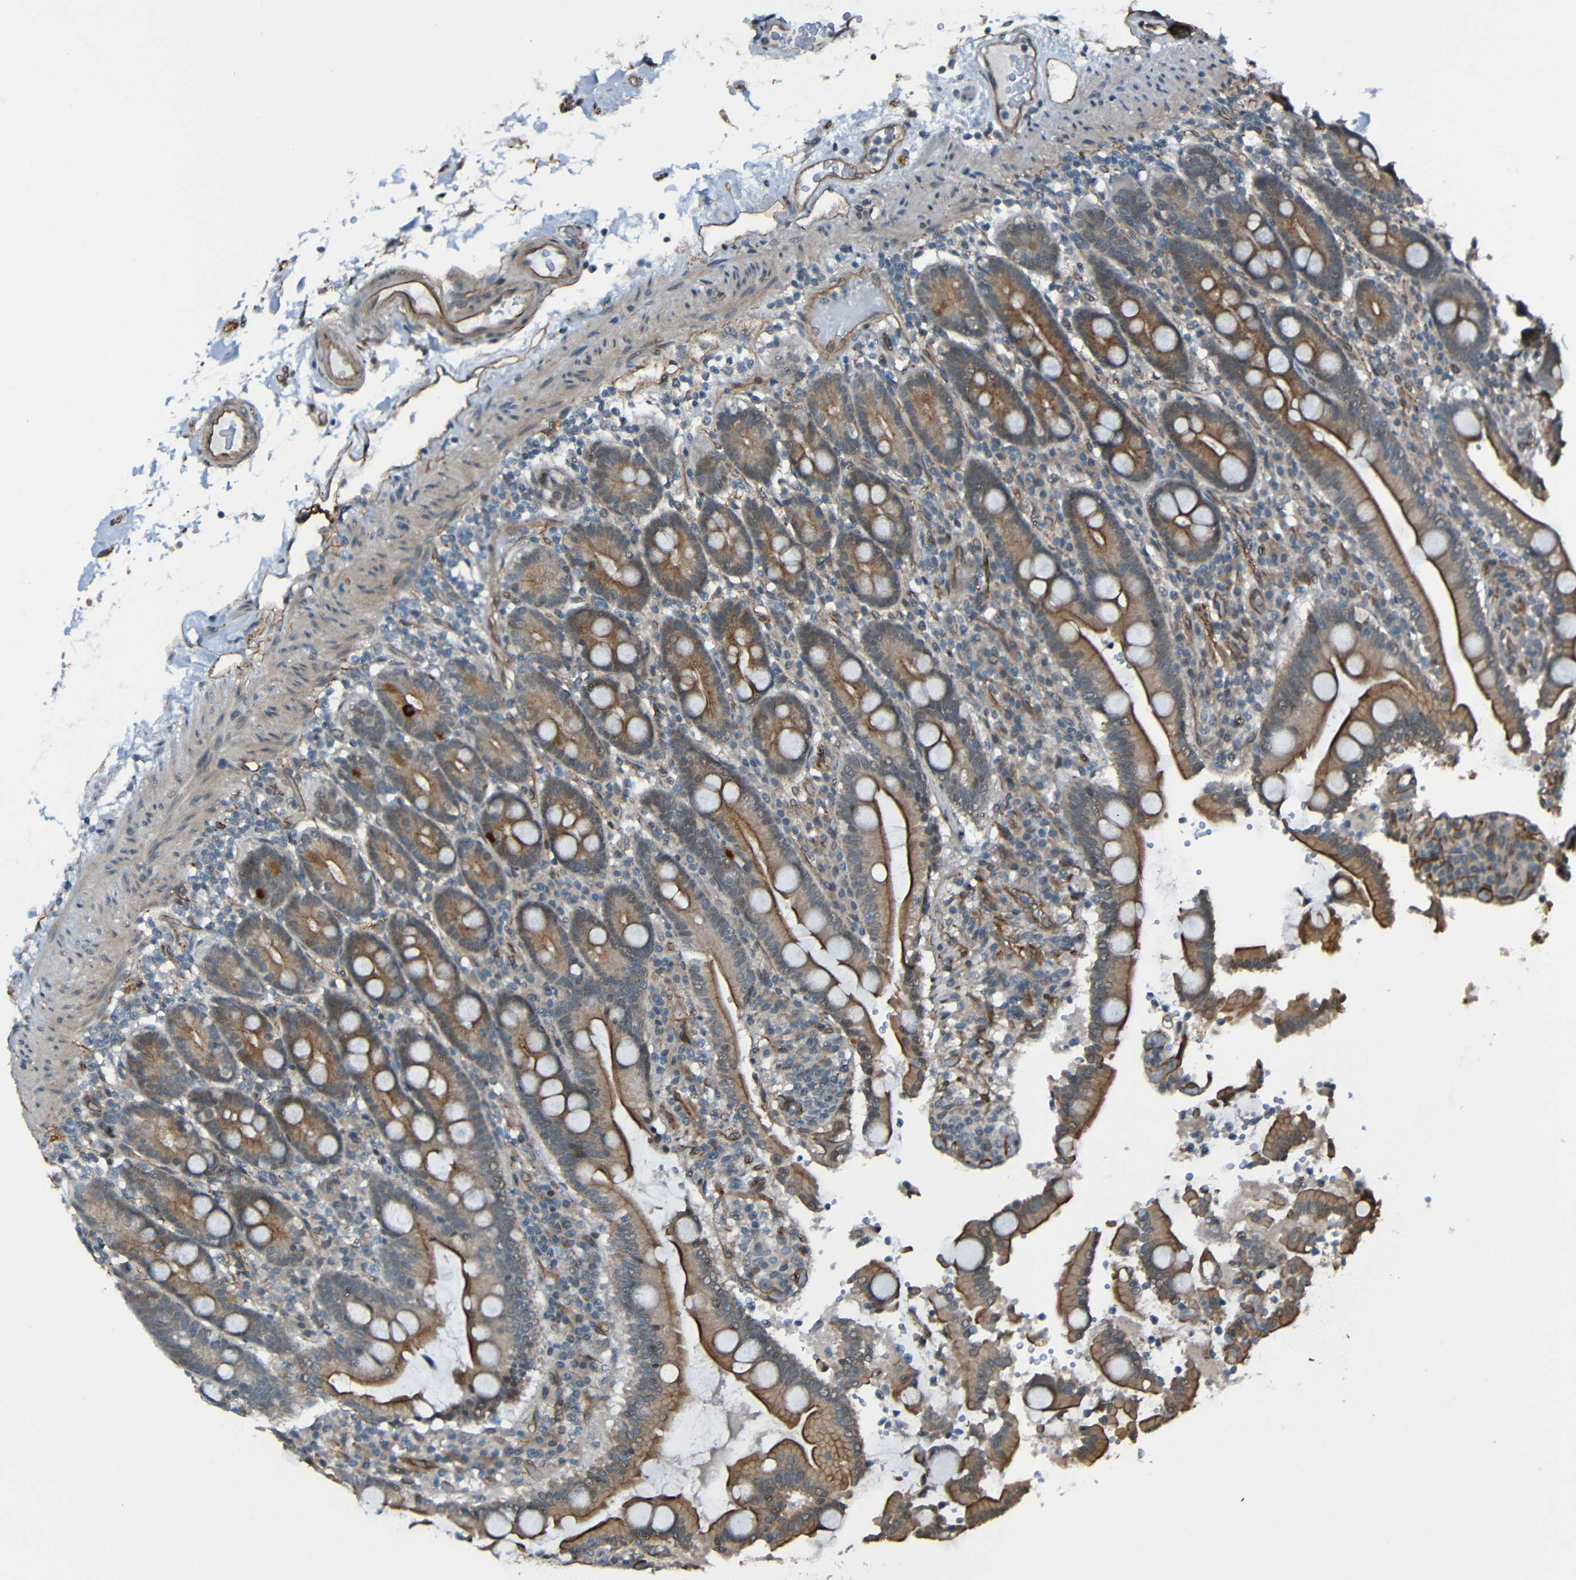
{"staining": {"intensity": "moderate", "quantity": ">75%", "location": "cytoplasmic/membranous"}, "tissue": "duodenum", "cell_type": "Glandular cells", "image_type": "normal", "snomed": [{"axis": "morphology", "description": "Normal tissue, NOS"}, {"axis": "topography", "description": "Small intestine, NOS"}], "caption": "Immunohistochemistry (IHC) staining of normal duodenum, which demonstrates medium levels of moderate cytoplasmic/membranous positivity in approximately >75% of glandular cells indicating moderate cytoplasmic/membranous protein expression. The staining was performed using DAB (brown) for protein detection and nuclei were counterstained in hematoxylin (blue).", "gene": "LGR5", "patient": {"sex": "female", "age": 71}}